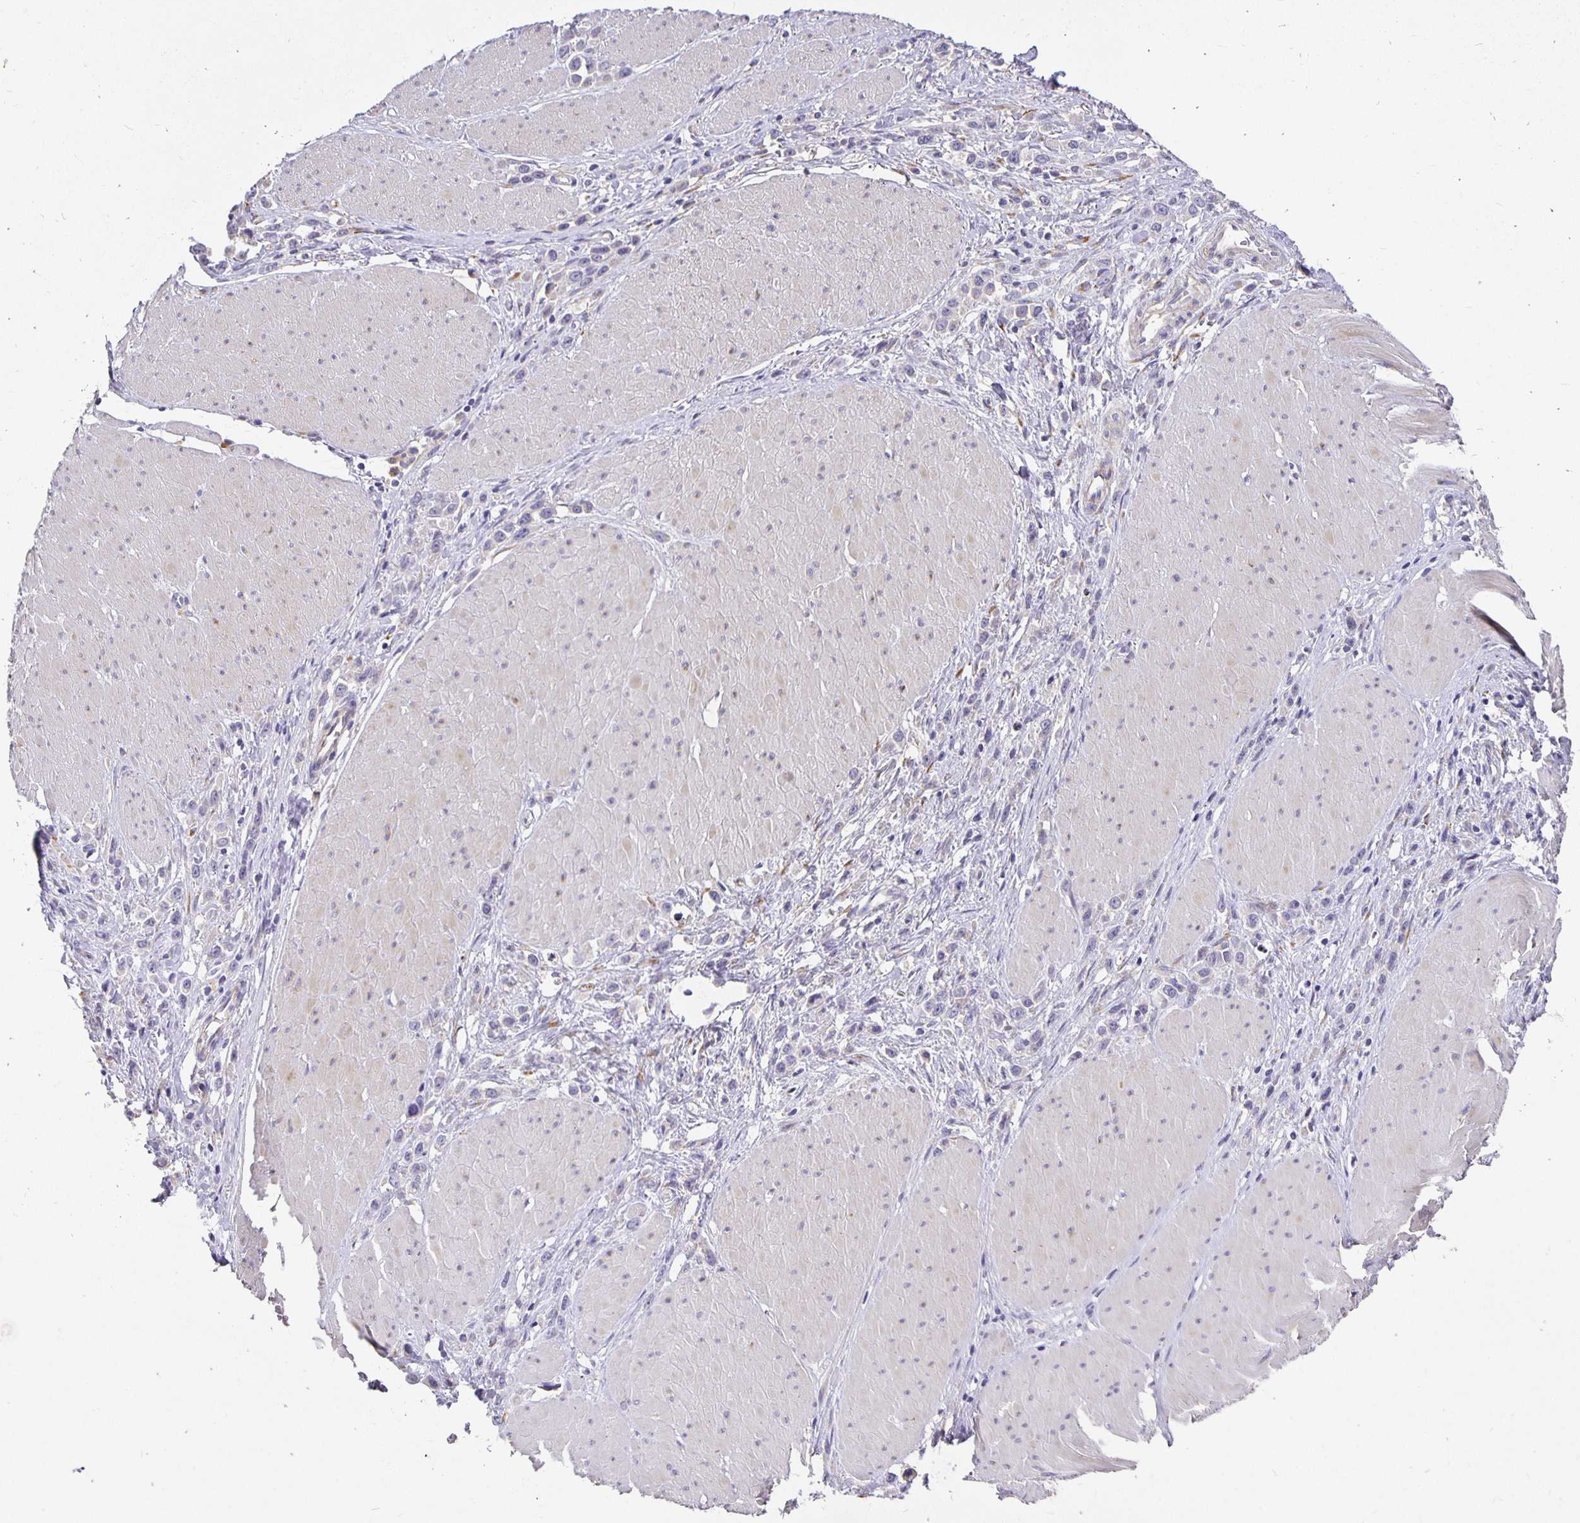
{"staining": {"intensity": "negative", "quantity": "none", "location": "none"}, "tissue": "stomach cancer", "cell_type": "Tumor cells", "image_type": "cancer", "snomed": [{"axis": "morphology", "description": "Adenocarcinoma, NOS"}, {"axis": "topography", "description": "Stomach"}], "caption": "Tumor cells show no significant protein staining in stomach adenocarcinoma. Brightfield microscopy of IHC stained with DAB (3,3'-diaminobenzidine) (brown) and hematoxylin (blue), captured at high magnification.", "gene": "PLOD1", "patient": {"sex": "male", "age": 47}}